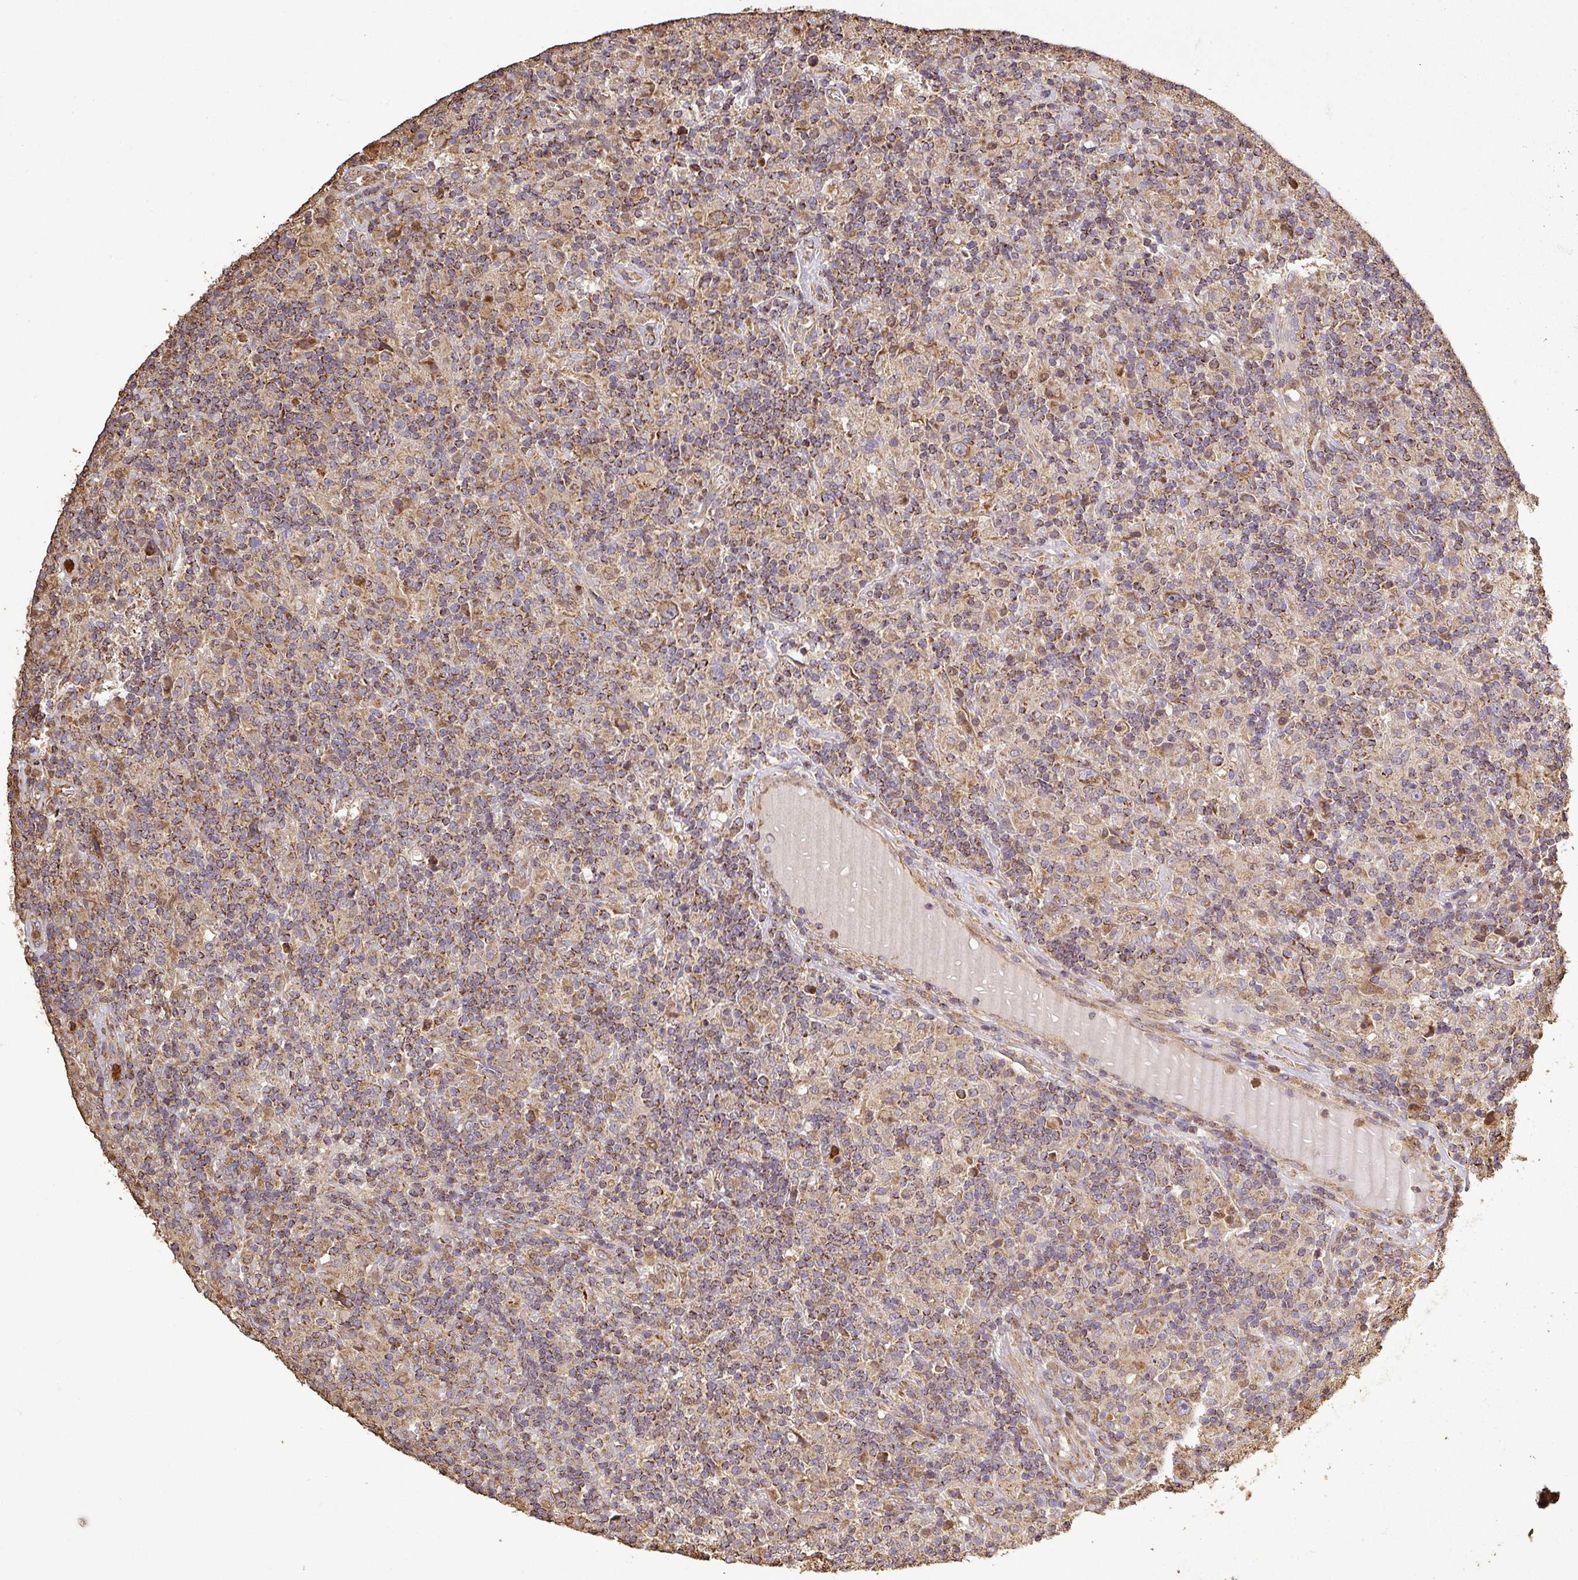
{"staining": {"intensity": "moderate", "quantity": ">75%", "location": "cytoplasmic/membranous"}, "tissue": "lymphoma", "cell_type": "Tumor cells", "image_type": "cancer", "snomed": [{"axis": "morphology", "description": "Hodgkin's disease, NOS"}, {"axis": "topography", "description": "Lymph node"}], "caption": "Immunohistochemical staining of lymphoma shows medium levels of moderate cytoplasmic/membranous staining in about >75% of tumor cells. (DAB = brown stain, brightfield microscopy at high magnification).", "gene": "PLEKHM1", "patient": {"sex": "male", "age": 70}}